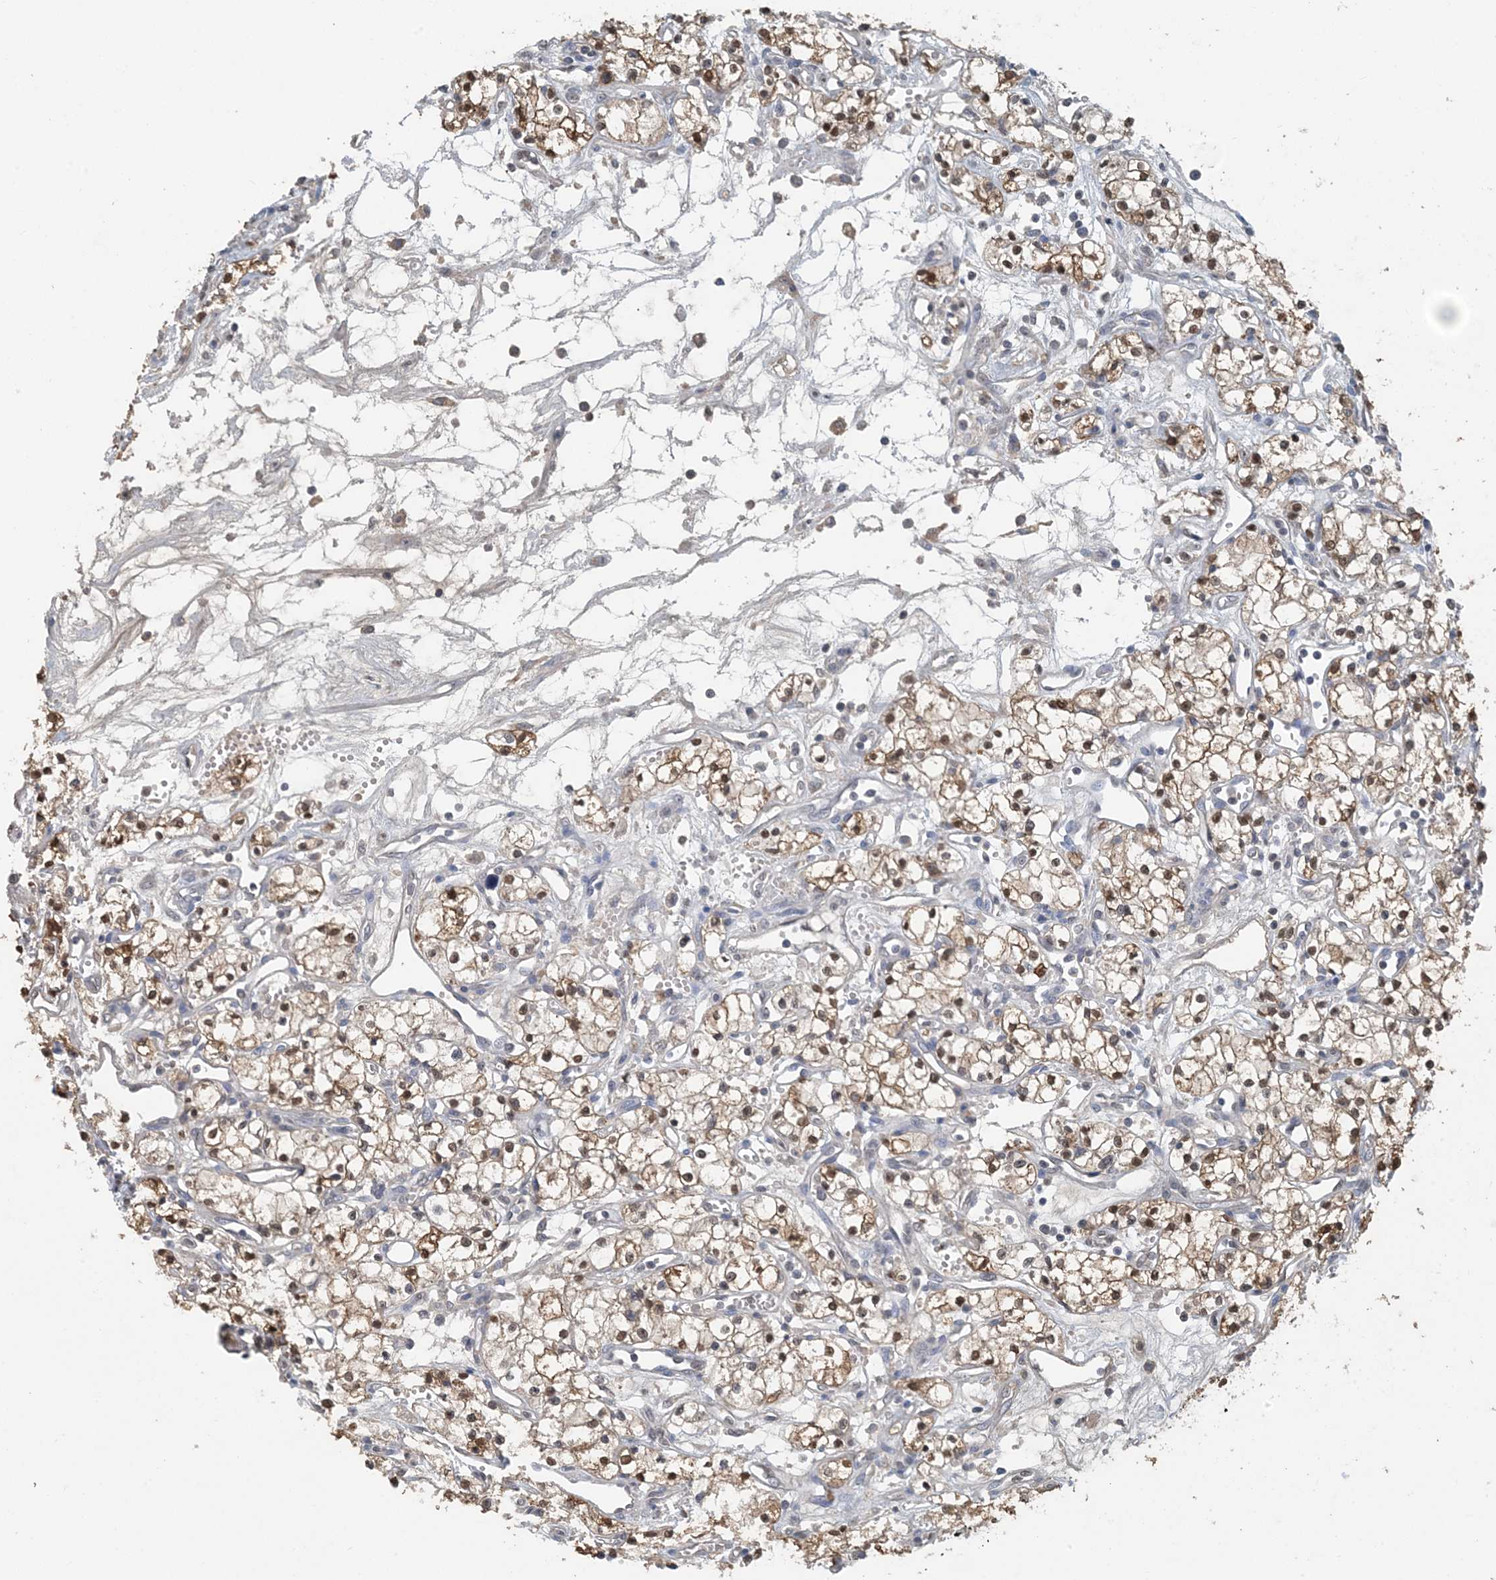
{"staining": {"intensity": "moderate", "quantity": ">75%", "location": "cytoplasmic/membranous,nuclear"}, "tissue": "renal cancer", "cell_type": "Tumor cells", "image_type": "cancer", "snomed": [{"axis": "morphology", "description": "Adenocarcinoma, NOS"}, {"axis": "topography", "description": "Kidney"}], "caption": "Immunohistochemical staining of human renal cancer shows moderate cytoplasmic/membranous and nuclear protein staining in approximately >75% of tumor cells. The staining was performed using DAB, with brown indicating positive protein expression. Nuclei are stained blue with hematoxylin.", "gene": "HIKESHI", "patient": {"sex": "male", "age": 59}}